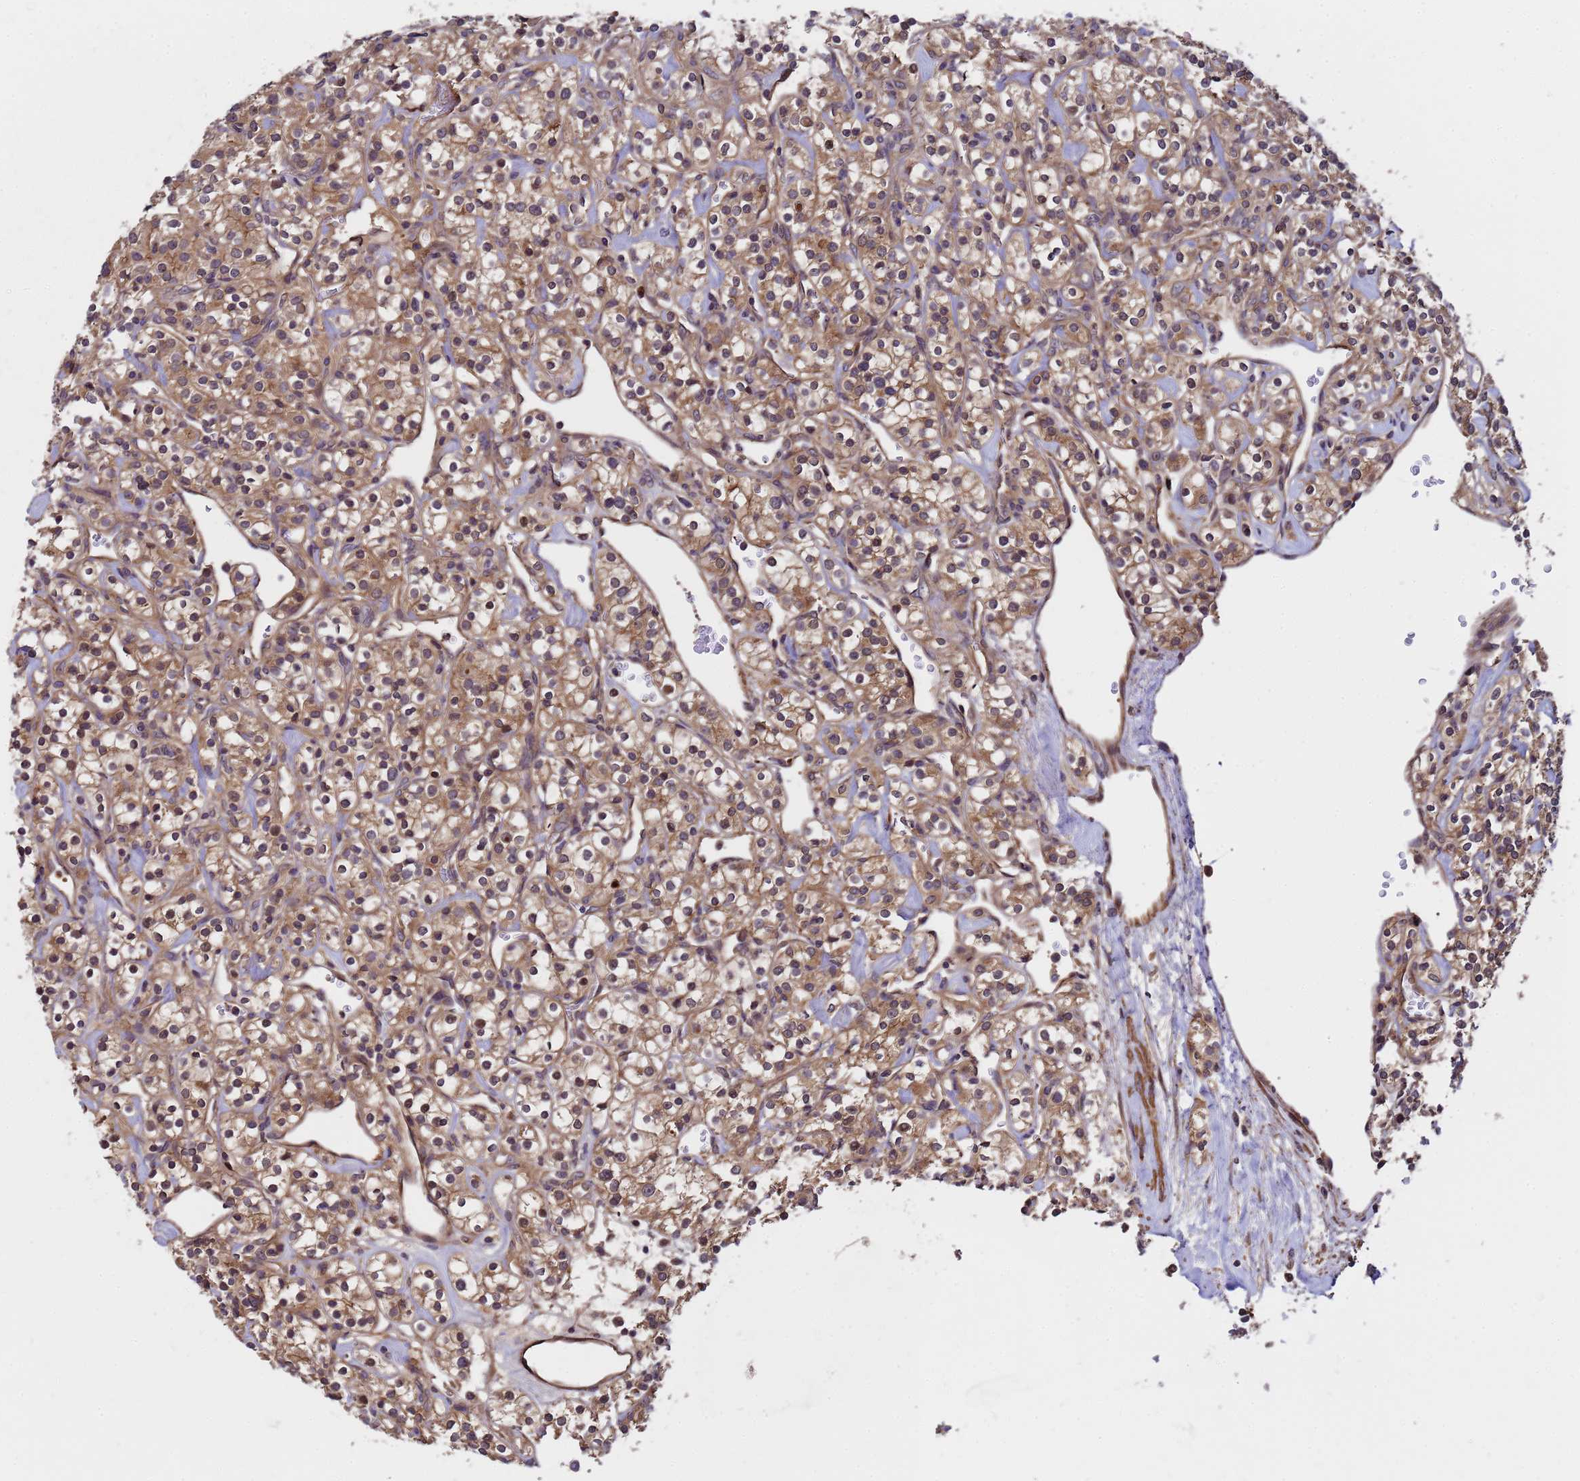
{"staining": {"intensity": "moderate", "quantity": ">75%", "location": "cytoplasmic/membranous,nuclear"}, "tissue": "renal cancer", "cell_type": "Tumor cells", "image_type": "cancer", "snomed": [{"axis": "morphology", "description": "Adenocarcinoma, NOS"}, {"axis": "topography", "description": "Kidney"}], "caption": "About >75% of tumor cells in renal cancer show moderate cytoplasmic/membranous and nuclear protein staining as visualized by brown immunohistochemical staining.", "gene": "GSTCD", "patient": {"sex": "male", "age": 77}}